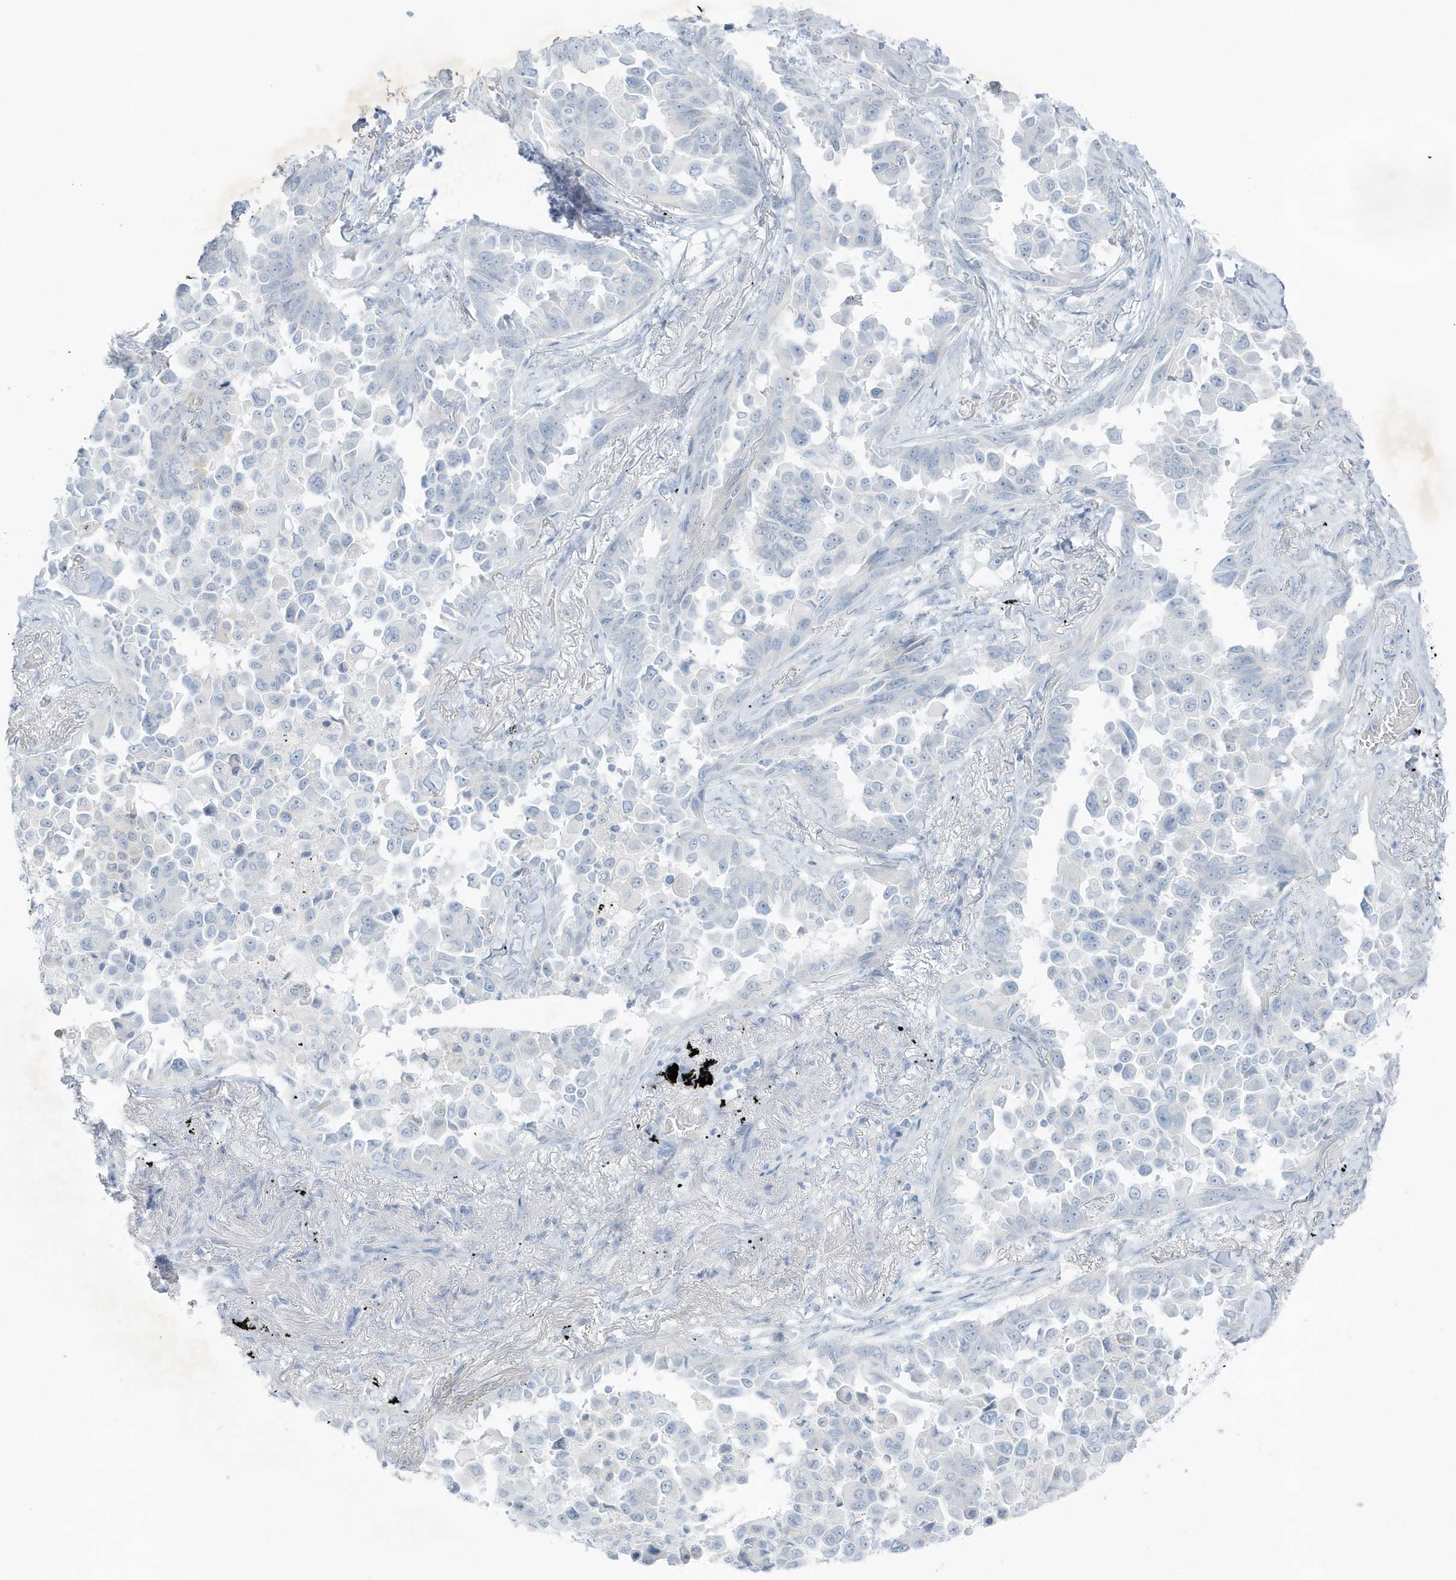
{"staining": {"intensity": "negative", "quantity": "none", "location": "none"}, "tissue": "lung cancer", "cell_type": "Tumor cells", "image_type": "cancer", "snomed": [{"axis": "morphology", "description": "Adenocarcinoma, NOS"}, {"axis": "topography", "description": "Lung"}], "caption": "There is no significant positivity in tumor cells of lung cancer (adenocarcinoma).", "gene": "ZFP64", "patient": {"sex": "female", "age": 67}}